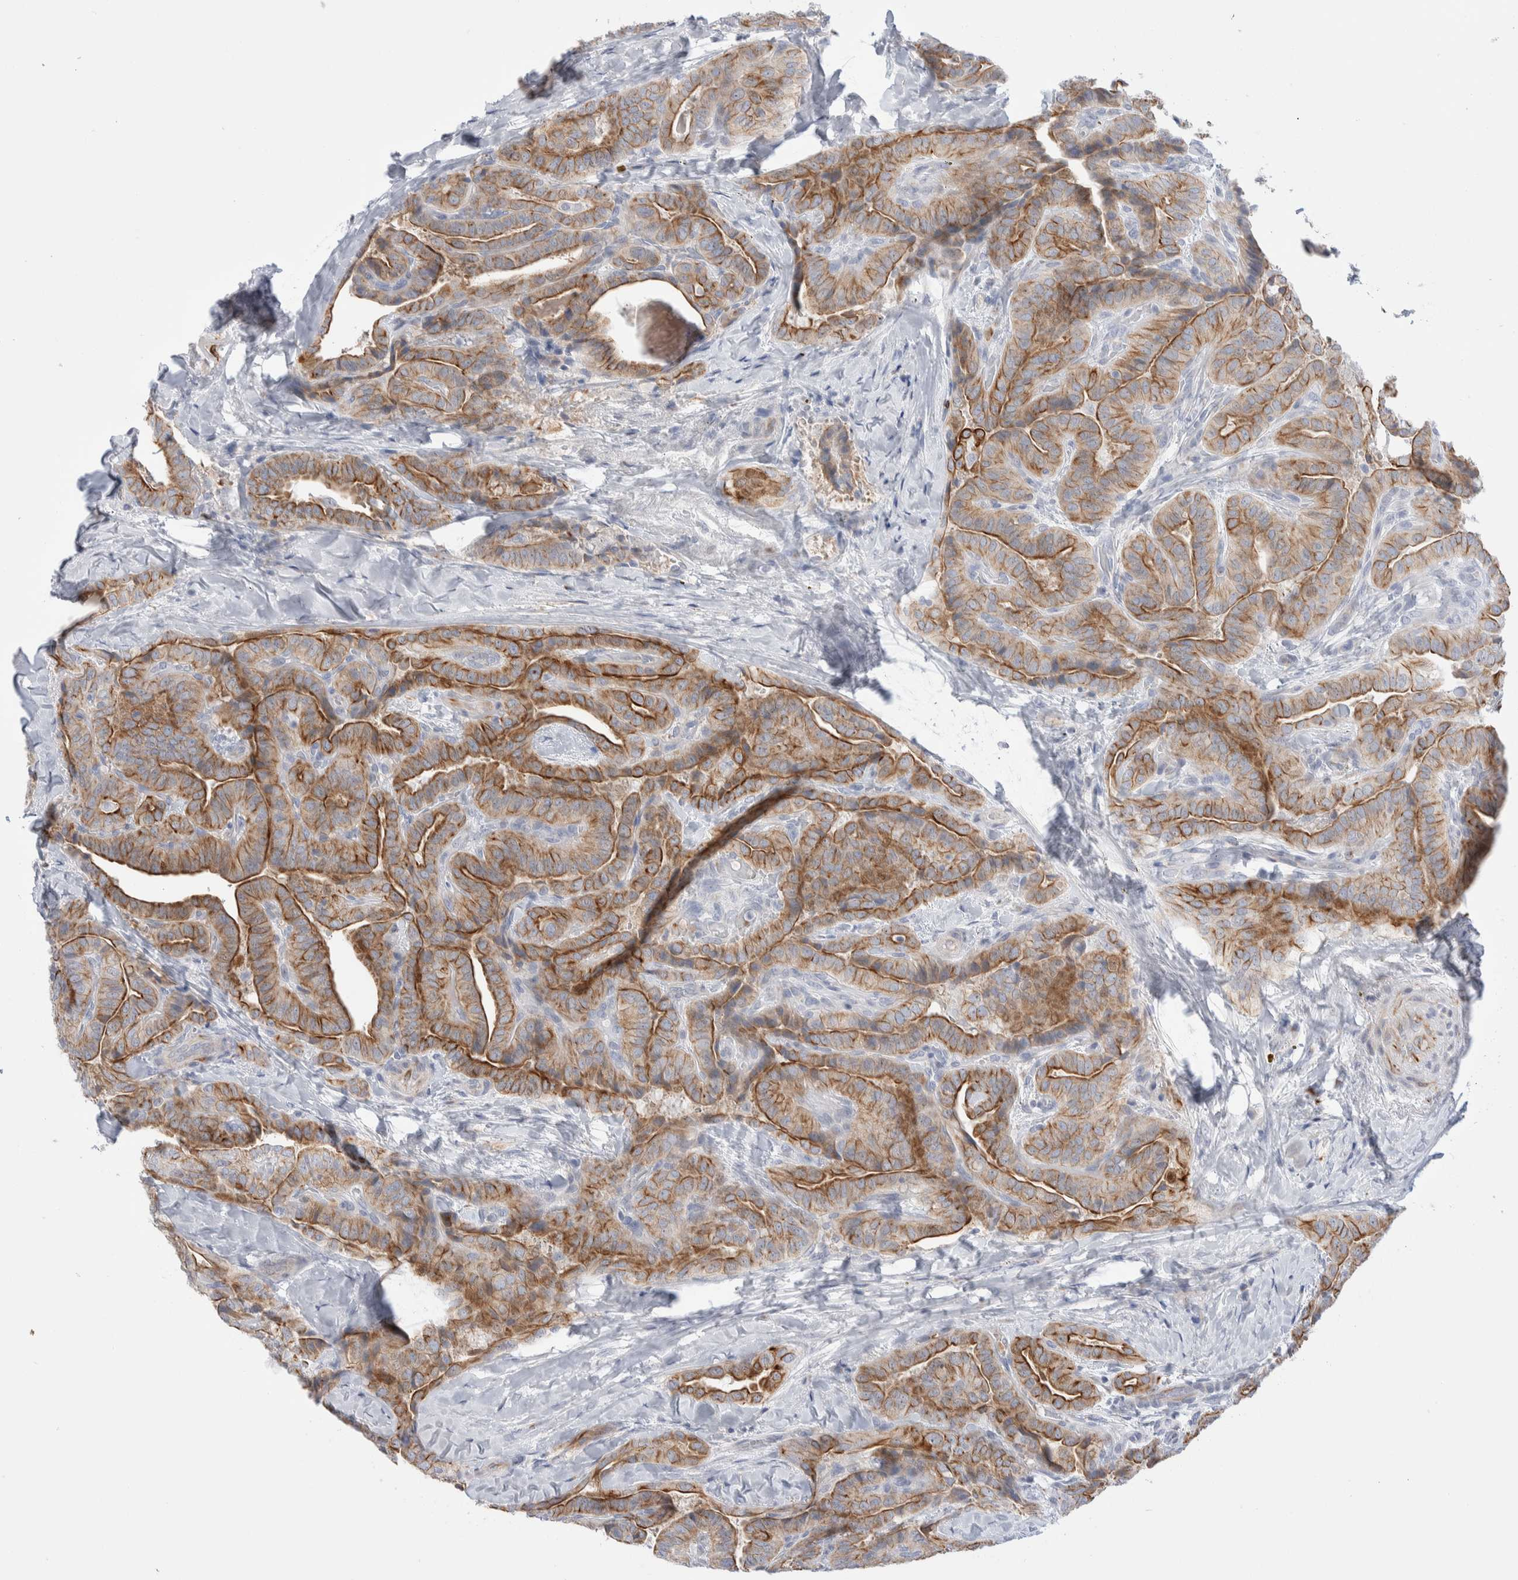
{"staining": {"intensity": "moderate", "quantity": ">75%", "location": "cytoplasmic/membranous"}, "tissue": "thyroid cancer", "cell_type": "Tumor cells", "image_type": "cancer", "snomed": [{"axis": "morphology", "description": "Papillary adenocarcinoma, NOS"}, {"axis": "topography", "description": "Thyroid gland"}], "caption": "Thyroid cancer stained with a protein marker demonstrates moderate staining in tumor cells.", "gene": "C1orf112", "patient": {"sex": "male", "age": 77}}